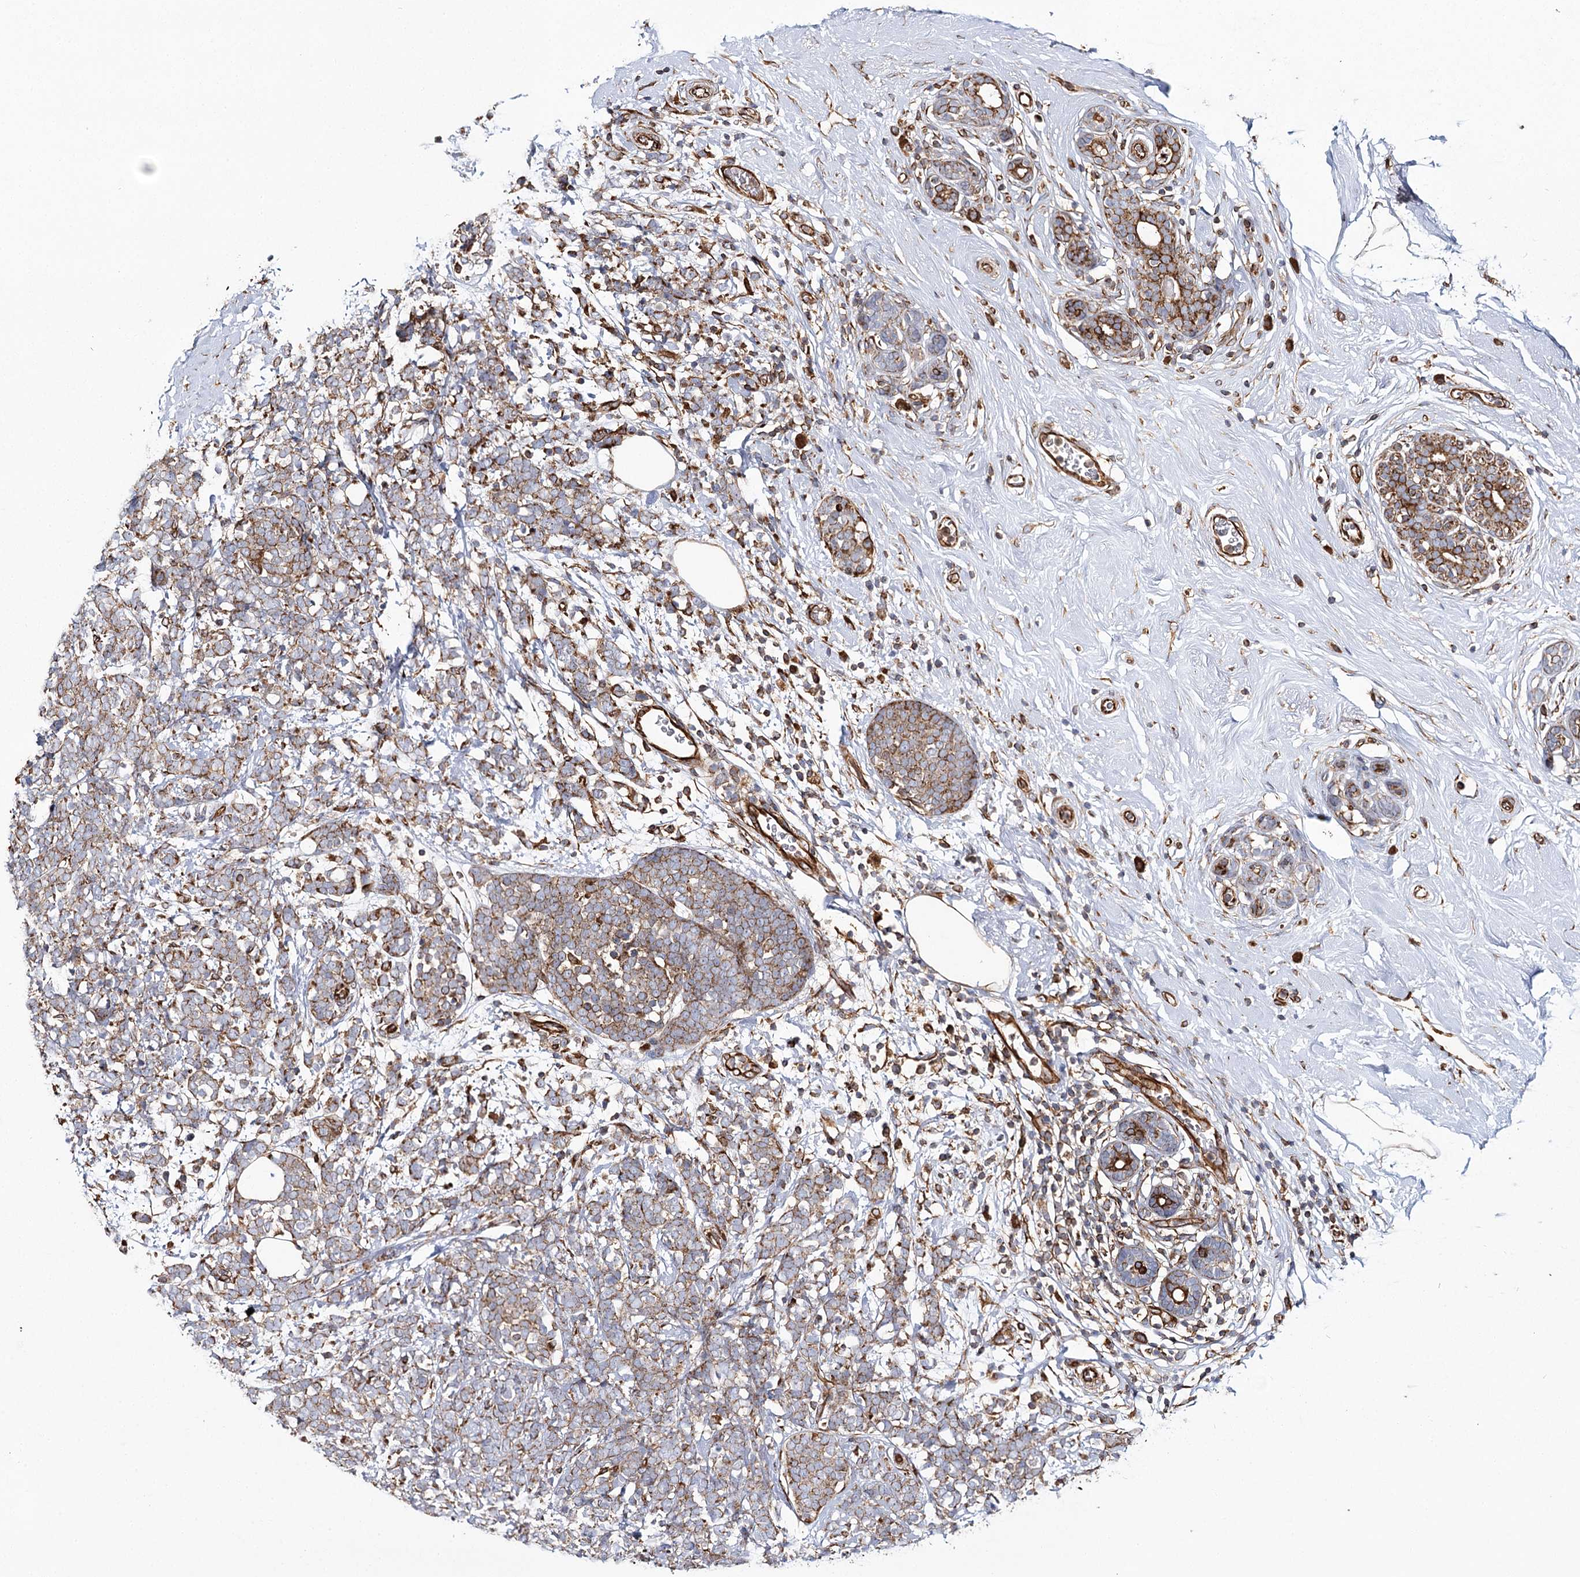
{"staining": {"intensity": "moderate", "quantity": ">75%", "location": "cytoplasmic/membranous"}, "tissue": "breast cancer", "cell_type": "Tumor cells", "image_type": "cancer", "snomed": [{"axis": "morphology", "description": "Lobular carcinoma"}, {"axis": "topography", "description": "Breast"}], "caption": "Lobular carcinoma (breast) stained with immunohistochemistry (IHC) exhibits moderate cytoplasmic/membranous positivity in approximately >75% of tumor cells. (Brightfield microscopy of DAB IHC at high magnification).", "gene": "THUMPD3", "patient": {"sex": "female", "age": 58}}